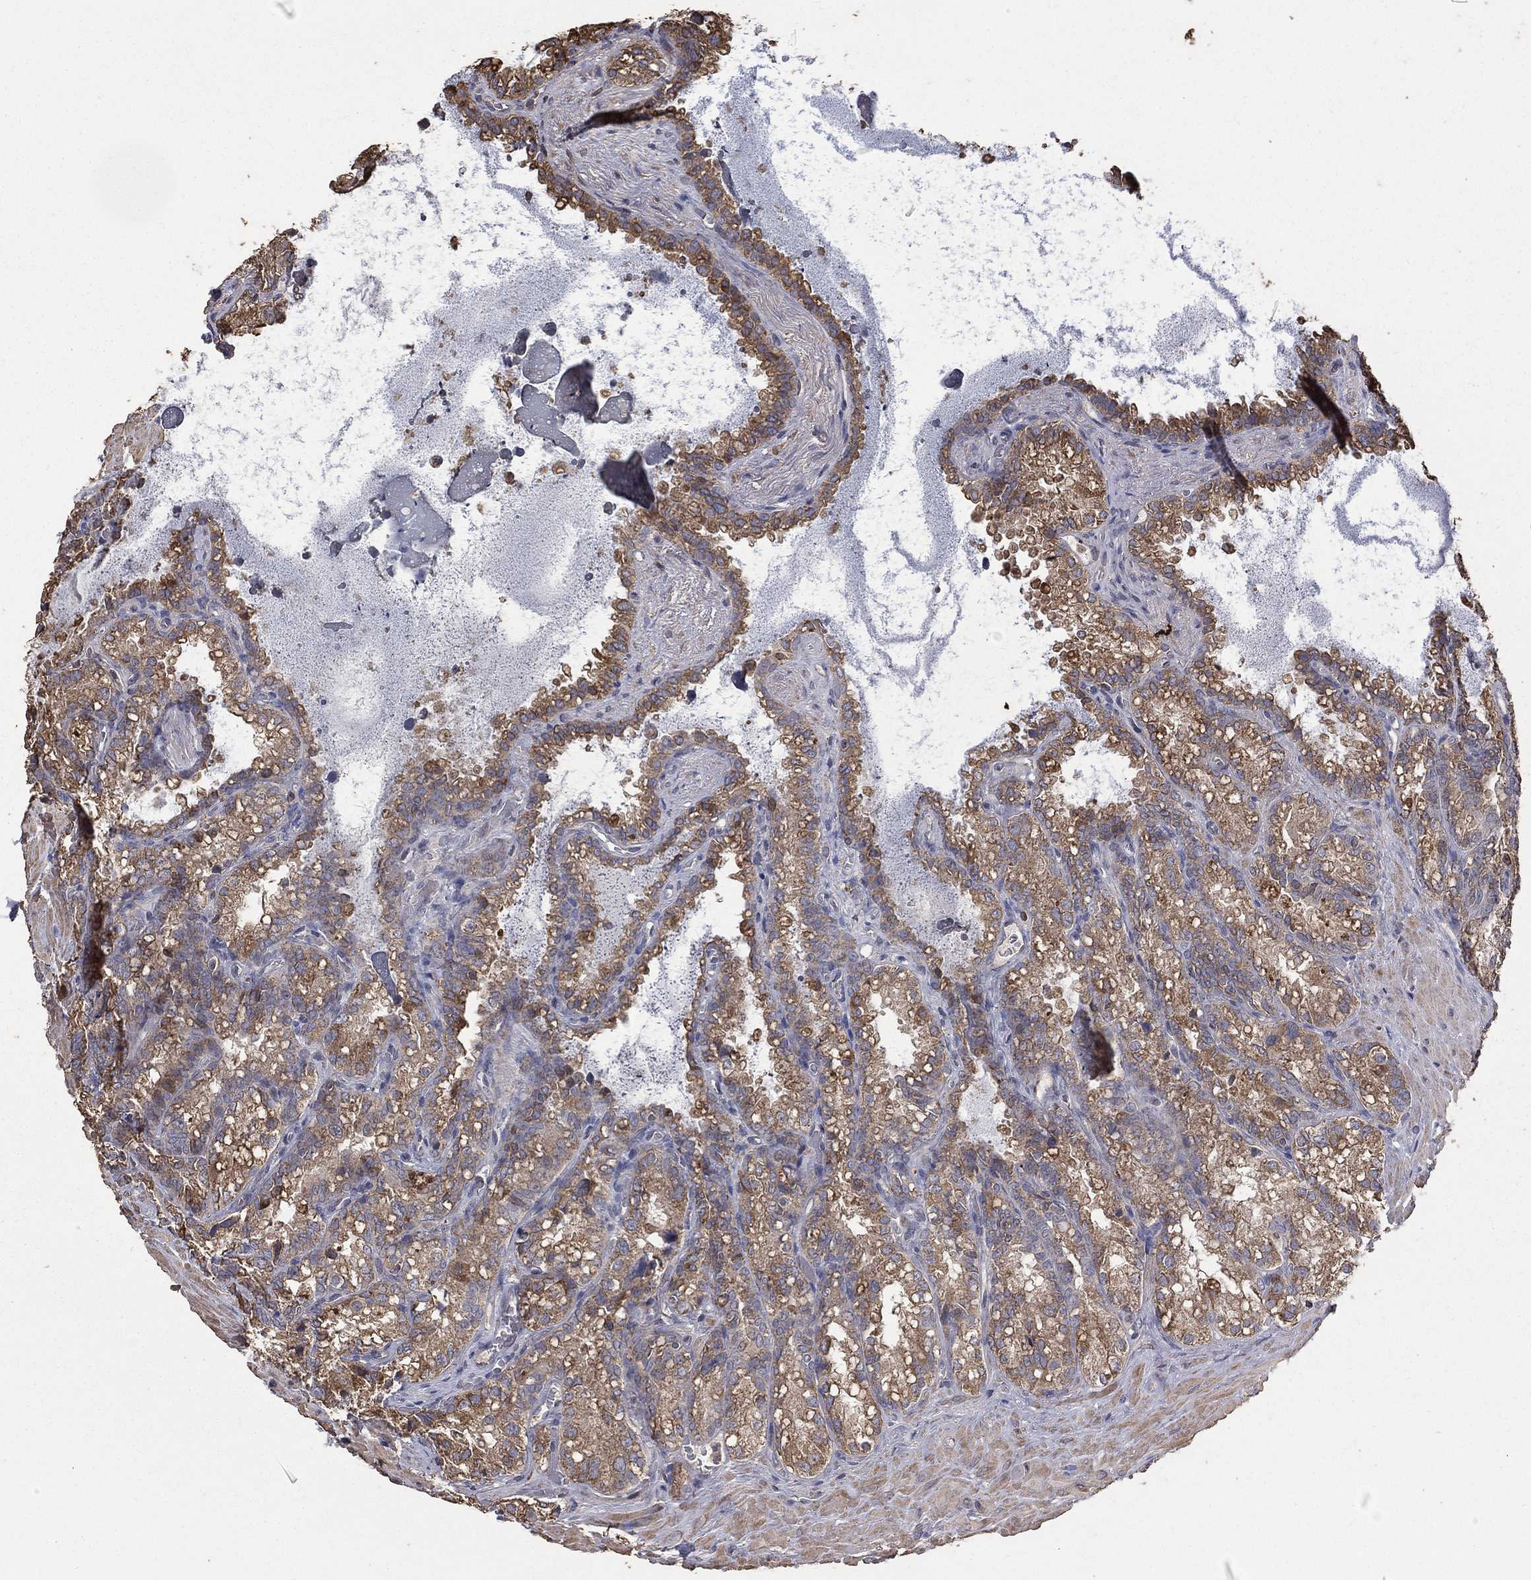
{"staining": {"intensity": "moderate", "quantity": ">75%", "location": "cytoplasmic/membranous"}, "tissue": "seminal vesicle", "cell_type": "Glandular cells", "image_type": "normal", "snomed": [{"axis": "morphology", "description": "Normal tissue, NOS"}, {"axis": "topography", "description": "Seminal veicle"}], "caption": "IHC (DAB (3,3'-diaminobenzidine)) staining of benign human seminal vesicle reveals moderate cytoplasmic/membranous protein positivity in about >75% of glandular cells.", "gene": "METTL27", "patient": {"sex": "male", "age": 68}}